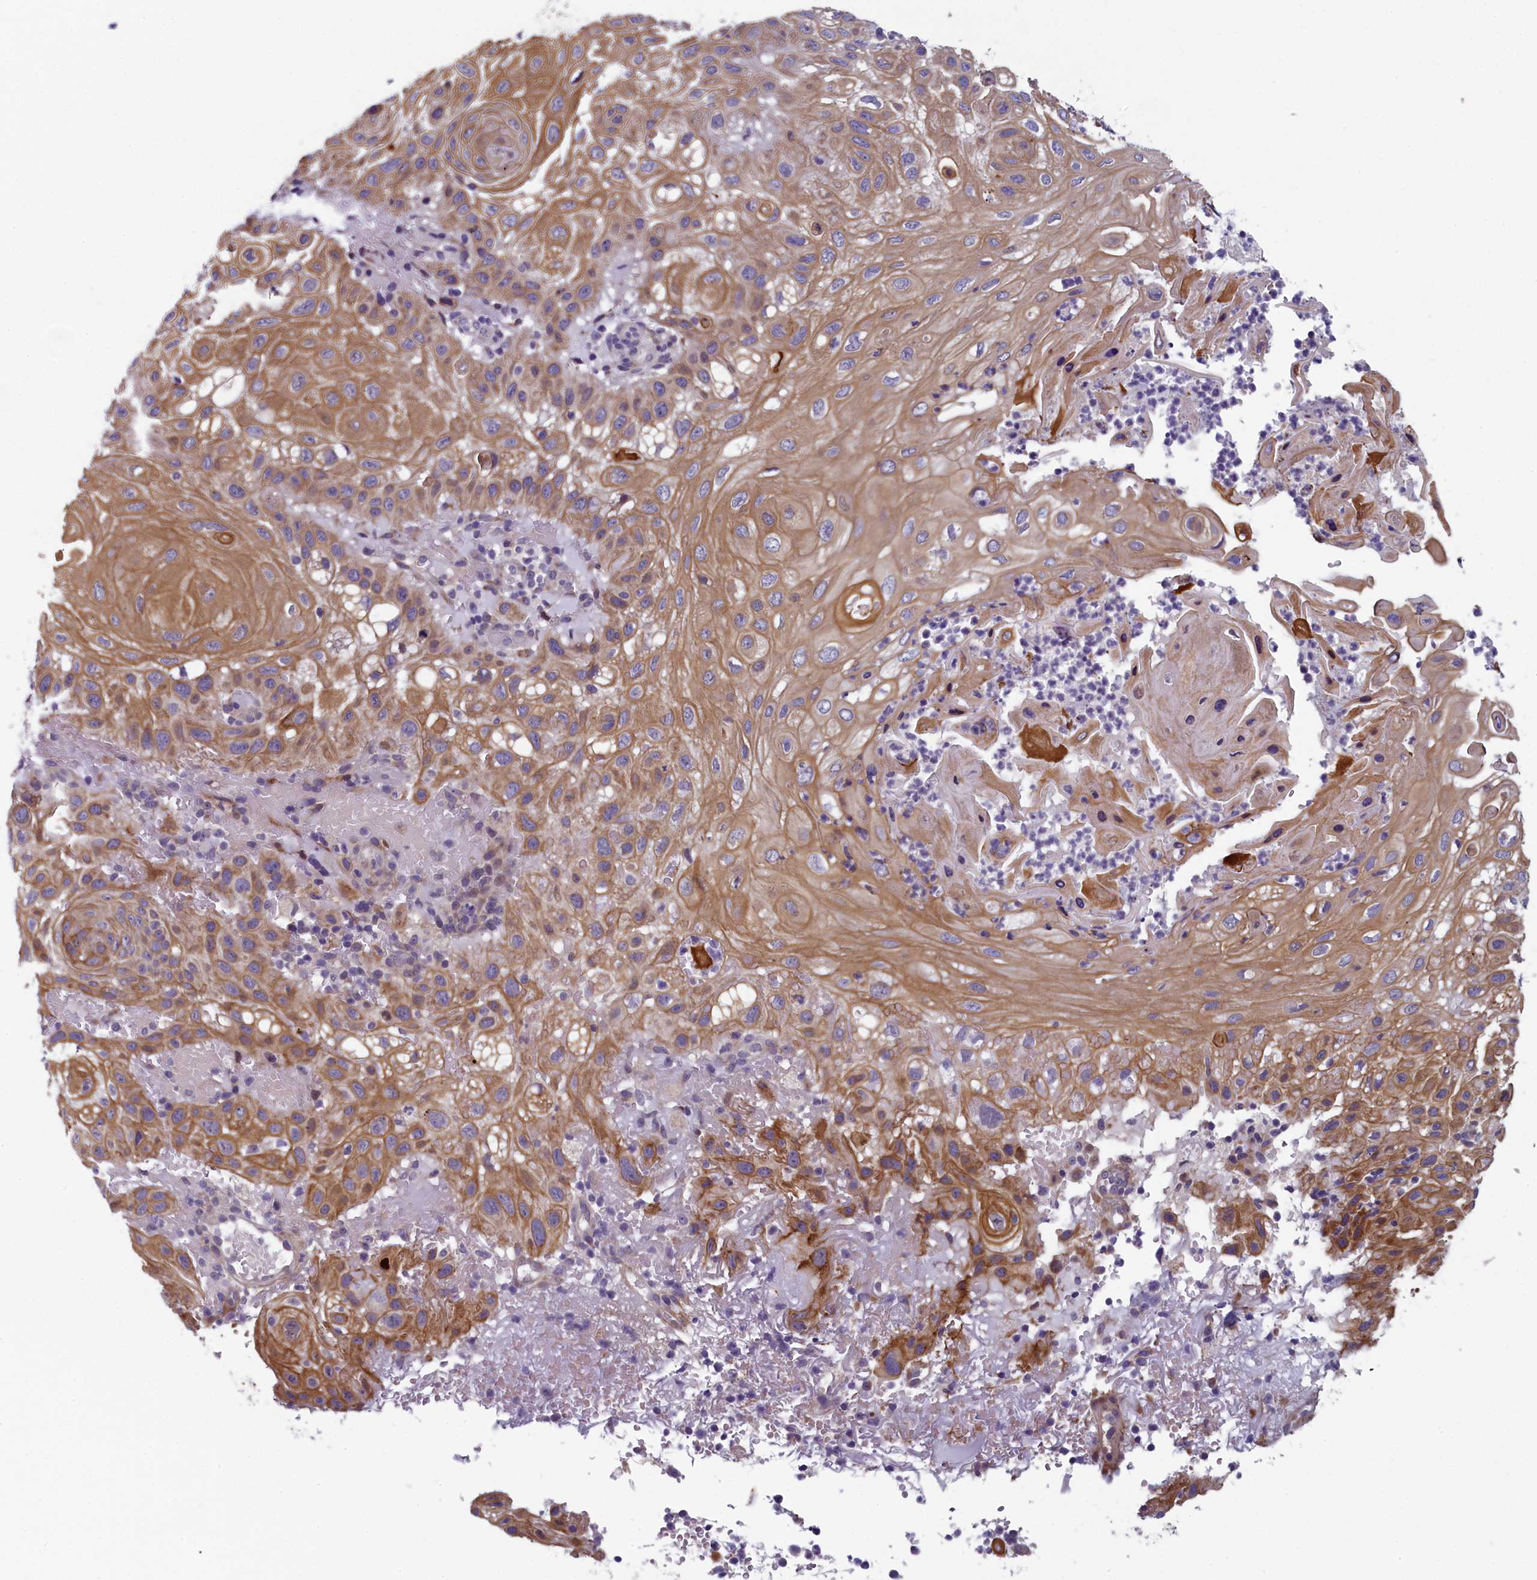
{"staining": {"intensity": "moderate", "quantity": ">75%", "location": "cytoplasmic/membranous"}, "tissue": "skin cancer", "cell_type": "Tumor cells", "image_type": "cancer", "snomed": [{"axis": "morphology", "description": "Normal tissue, NOS"}, {"axis": "morphology", "description": "Squamous cell carcinoma, NOS"}, {"axis": "topography", "description": "Skin"}], "caption": "Squamous cell carcinoma (skin) stained with a brown dye displays moderate cytoplasmic/membranous positive staining in approximately >75% of tumor cells.", "gene": "ANKRD39", "patient": {"sex": "female", "age": 96}}